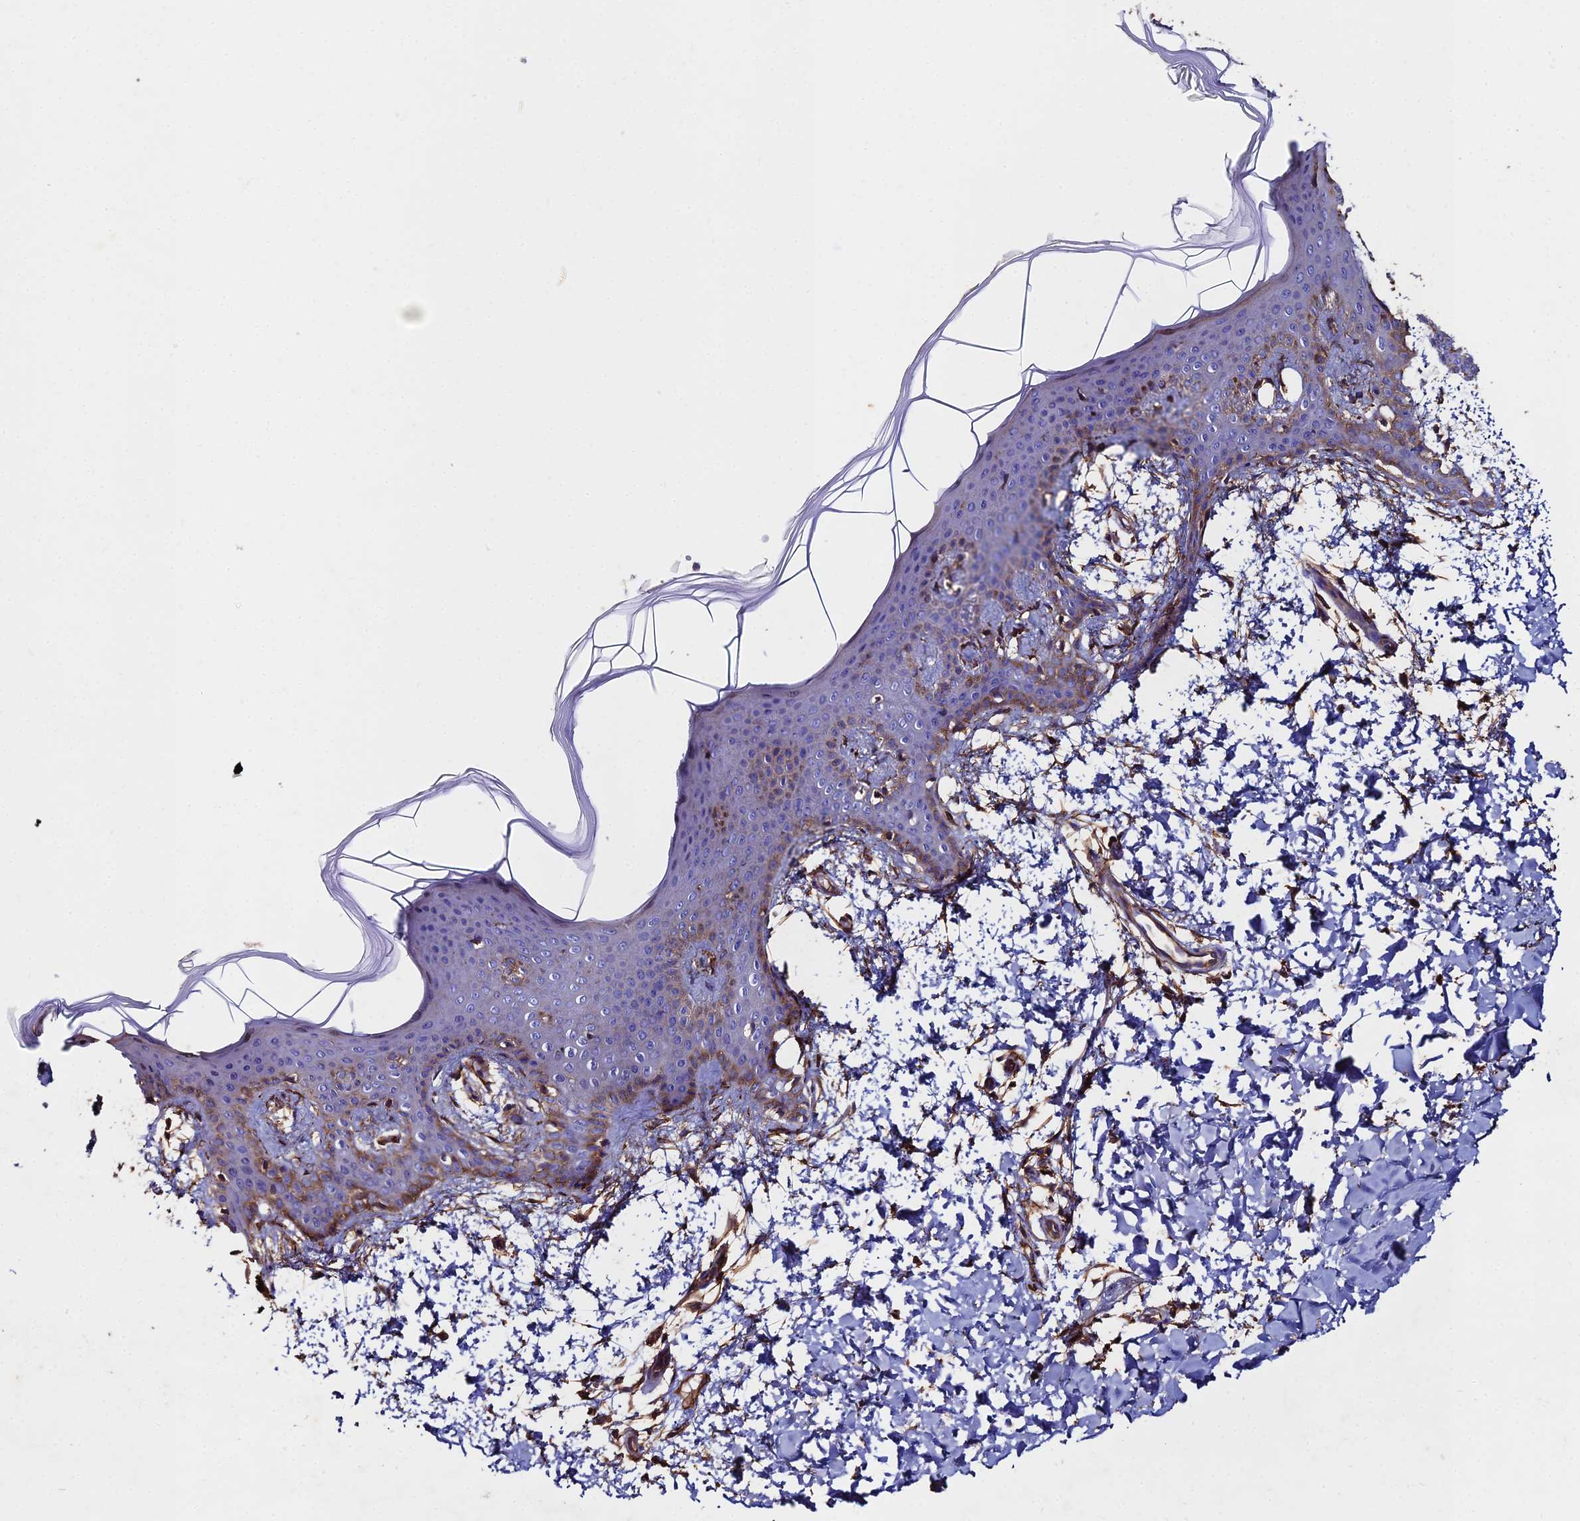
{"staining": {"intensity": "weak", "quantity": "25%-75%", "location": "cytoplasmic/membranous"}, "tissue": "skin", "cell_type": "Fibroblasts", "image_type": "normal", "snomed": [{"axis": "morphology", "description": "Normal tissue, NOS"}, {"axis": "topography", "description": "Skin"}], "caption": "A low amount of weak cytoplasmic/membranous expression is identified in about 25%-75% of fibroblasts in normal skin.", "gene": "C6", "patient": {"sex": "male", "age": 36}}